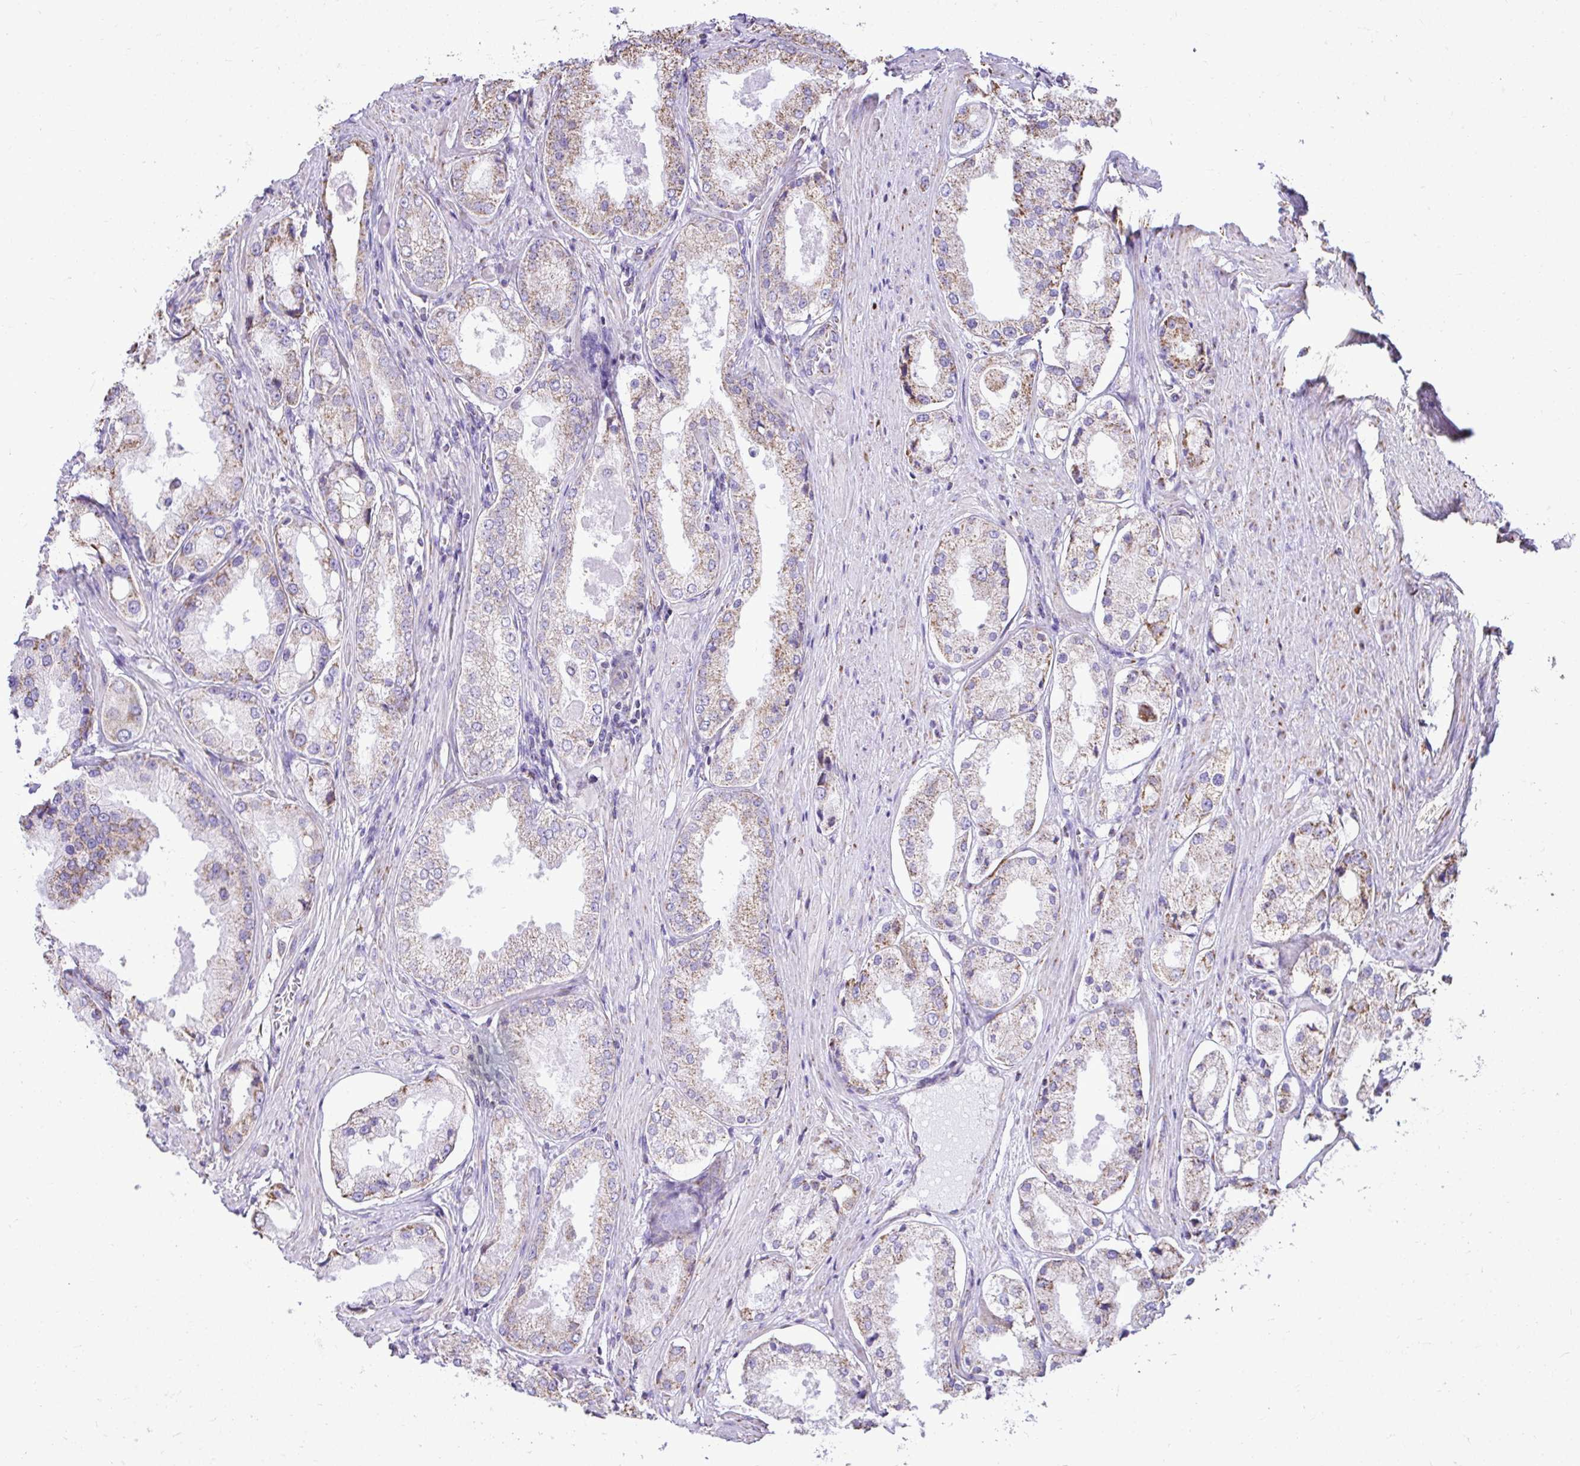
{"staining": {"intensity": "weak", "quantity": ">75%", "location": "cytoplasmic/membranous"}, "tissue": "prostate cancer", "cell_type": "Tumor cells", "image_type": "cancer", "snomed": [{"axis": "morphology", "description": "Adenocarcinoma, Low grade"}, {"axis": "topography", "description": "Prostate"}], "caption": "Immunohistochemical staining of adenocarcinoma (low-grade) (prostate) exhibits weak cytoplasmic/membranous protein positivity in about >75% of tumor cells. The protein is stained brown, and the nuclei are stained in blue (DAB IHC with brightfield microscopy, high magnification).", "gene": "MPZL2", "patient": {"sex": "male", "age": 68}}